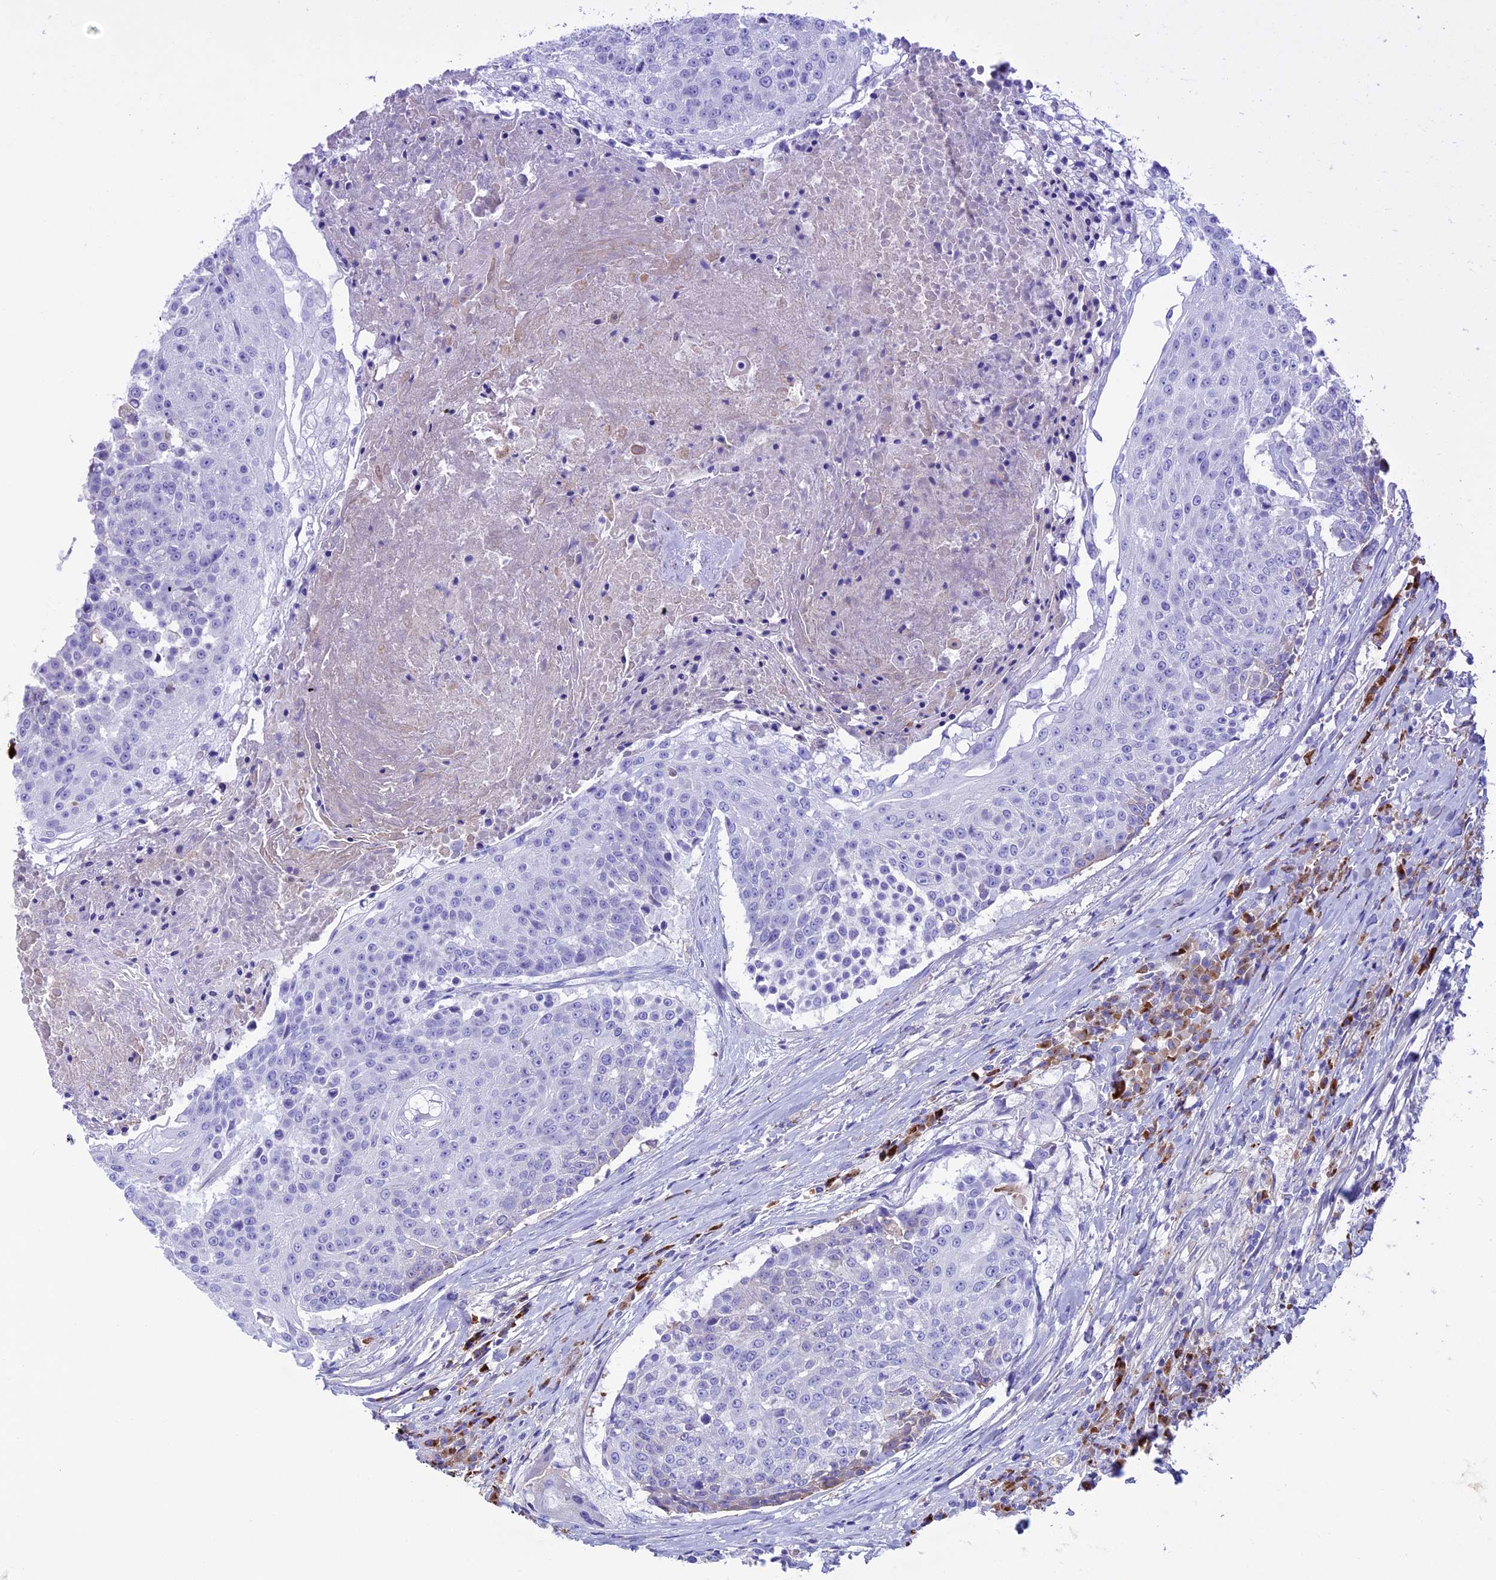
{"staining": {"intensity": "negative", "quantity": "none", "location": "none"}, "tissue": "urothelial cancer", "cell_type": "Tumor cells", "image_type": "cancer", "snomed": [{"axis": "morphology", "description": "Urothelial carcinoma, High grade"}, {"axis": "topography", "description": "Urinary bladder"}], "caption": "Immunohistochemistry histopathology image of urothelial carcinoma (high-grade) stained for a protein (brown), which shows no expression in tumor cells.", "gene": "IGSF6", "patient": {"sex": "female", "age": 63}}